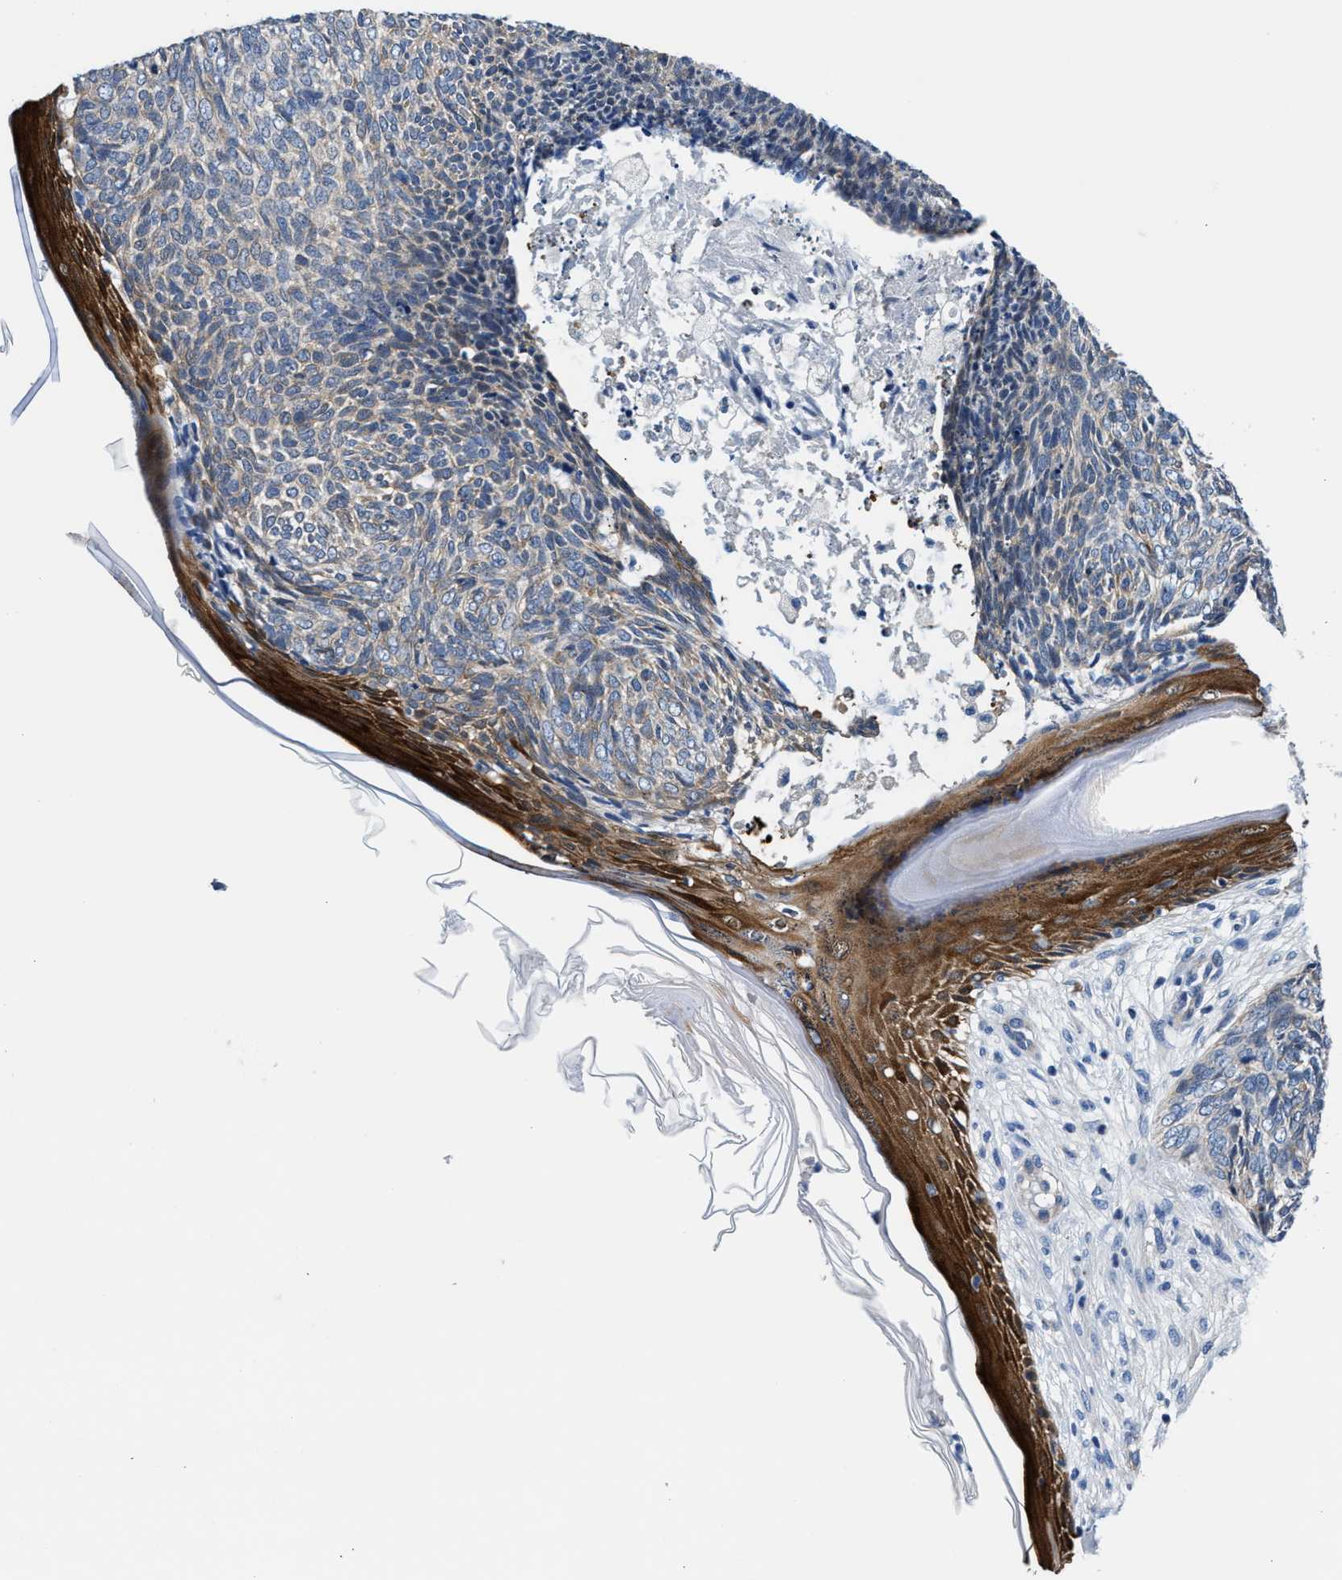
{"staining": {"intensity": "weak", "quantity": "<25%", "location": "cytoplasmic/membranous"}, "tissue": "skin cancer", "cell_type": "Tumor cells", "image_type": "cancer", "snomed": [{"axis": "morphology", "description": "Basal cell carcinoma"}, {"axis": "topography", "description": "Skin"}], "caption": "The photomicrograph displays no significant expression in tumor cells of skin cancer.", "gene": "PARG", "patient": {"sex": "female", "age": 84}}